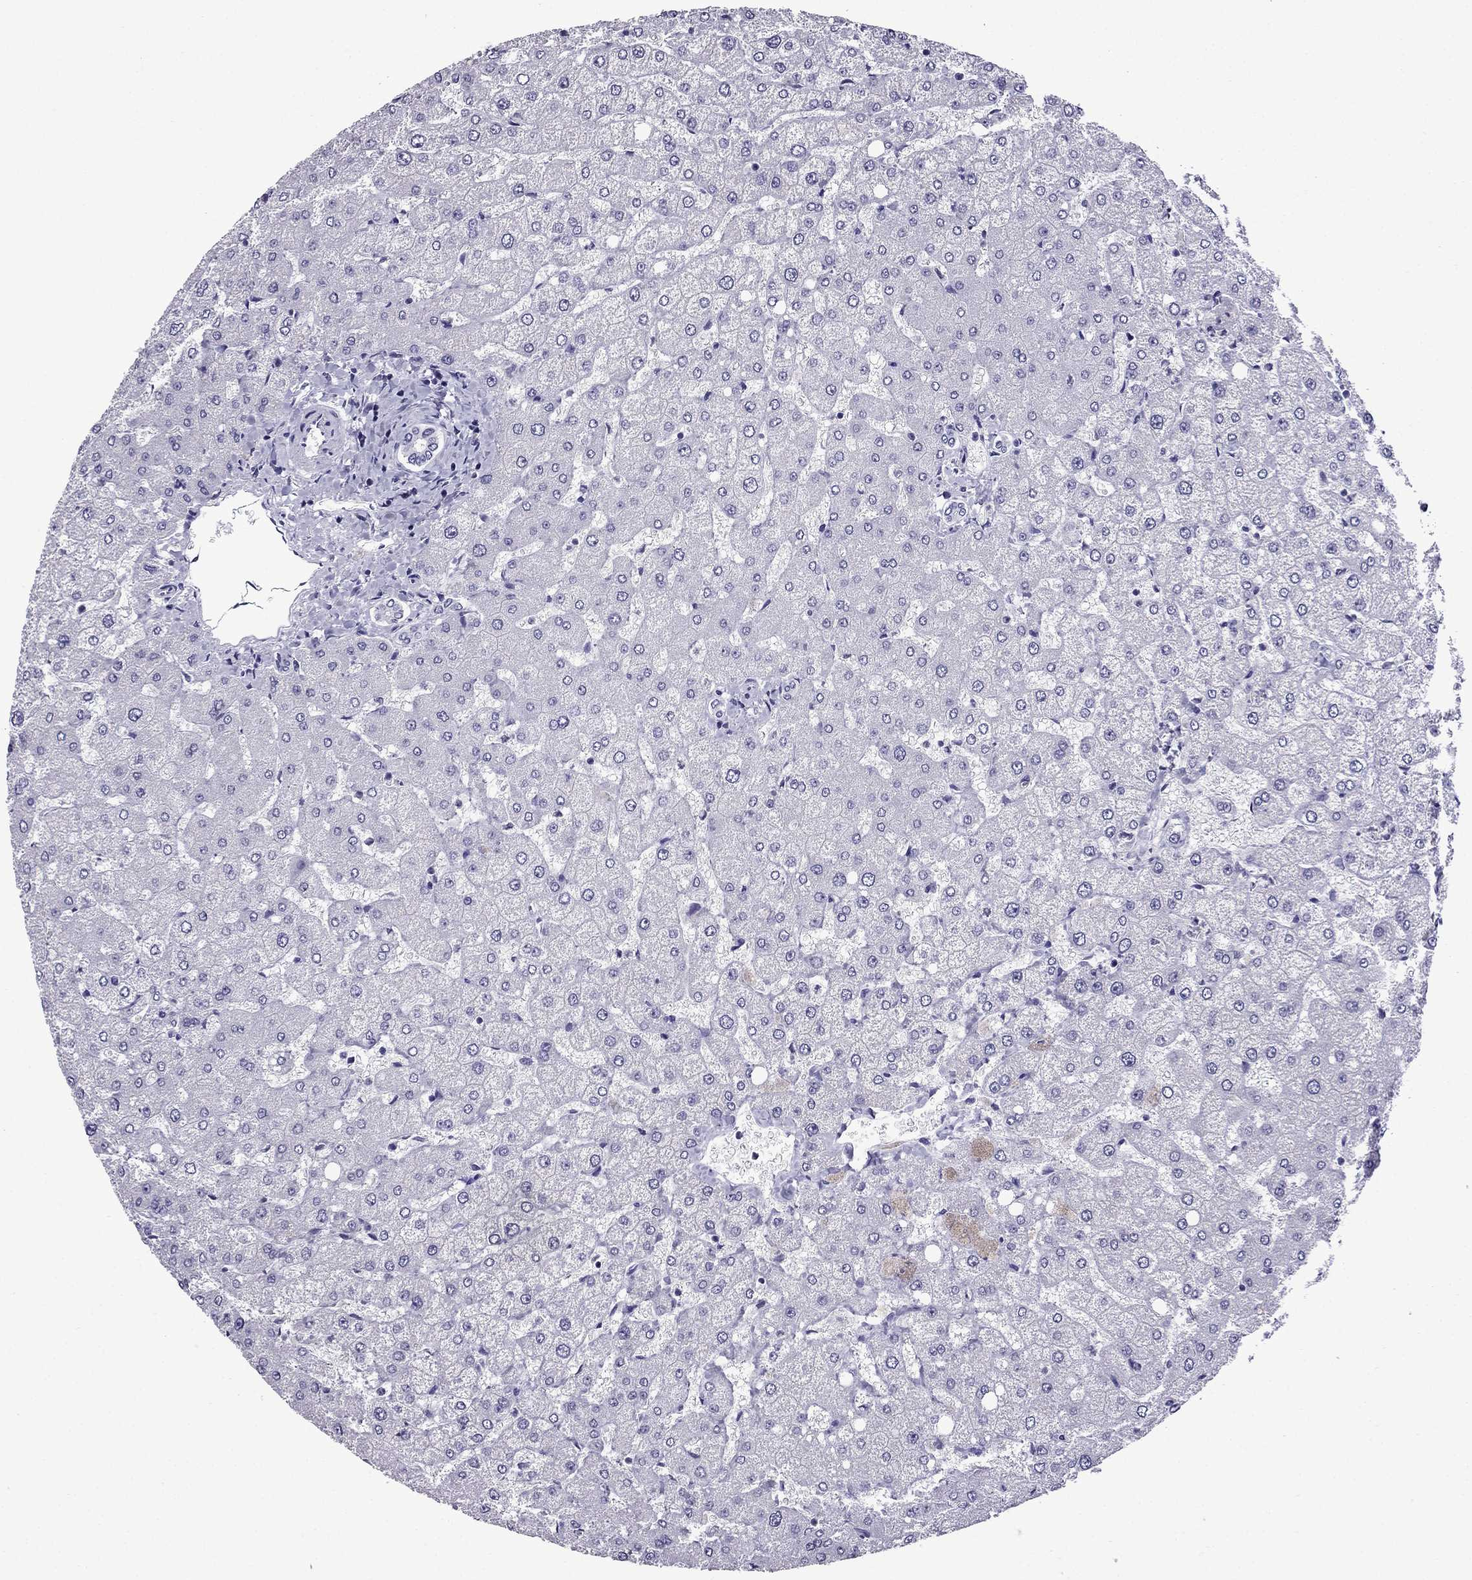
{"staining": {"intensity": "negative", "quantity": "none", "location": "none"}, "tissue": "liver", "cell_type": "Cholangiocytes", "image_type": "normal", "snomed": [{"axis": "morphology", "description": "Normal tissue, NOS"}, {"axis": "topography", "description": "Liver"}], "caption": "This is an immunohistochemistry micrograph of unremarkable liver. There is no staining in cholangiocytes.", "gene": "OXCT2", "patient": {"sex": "female", "age": 54}}